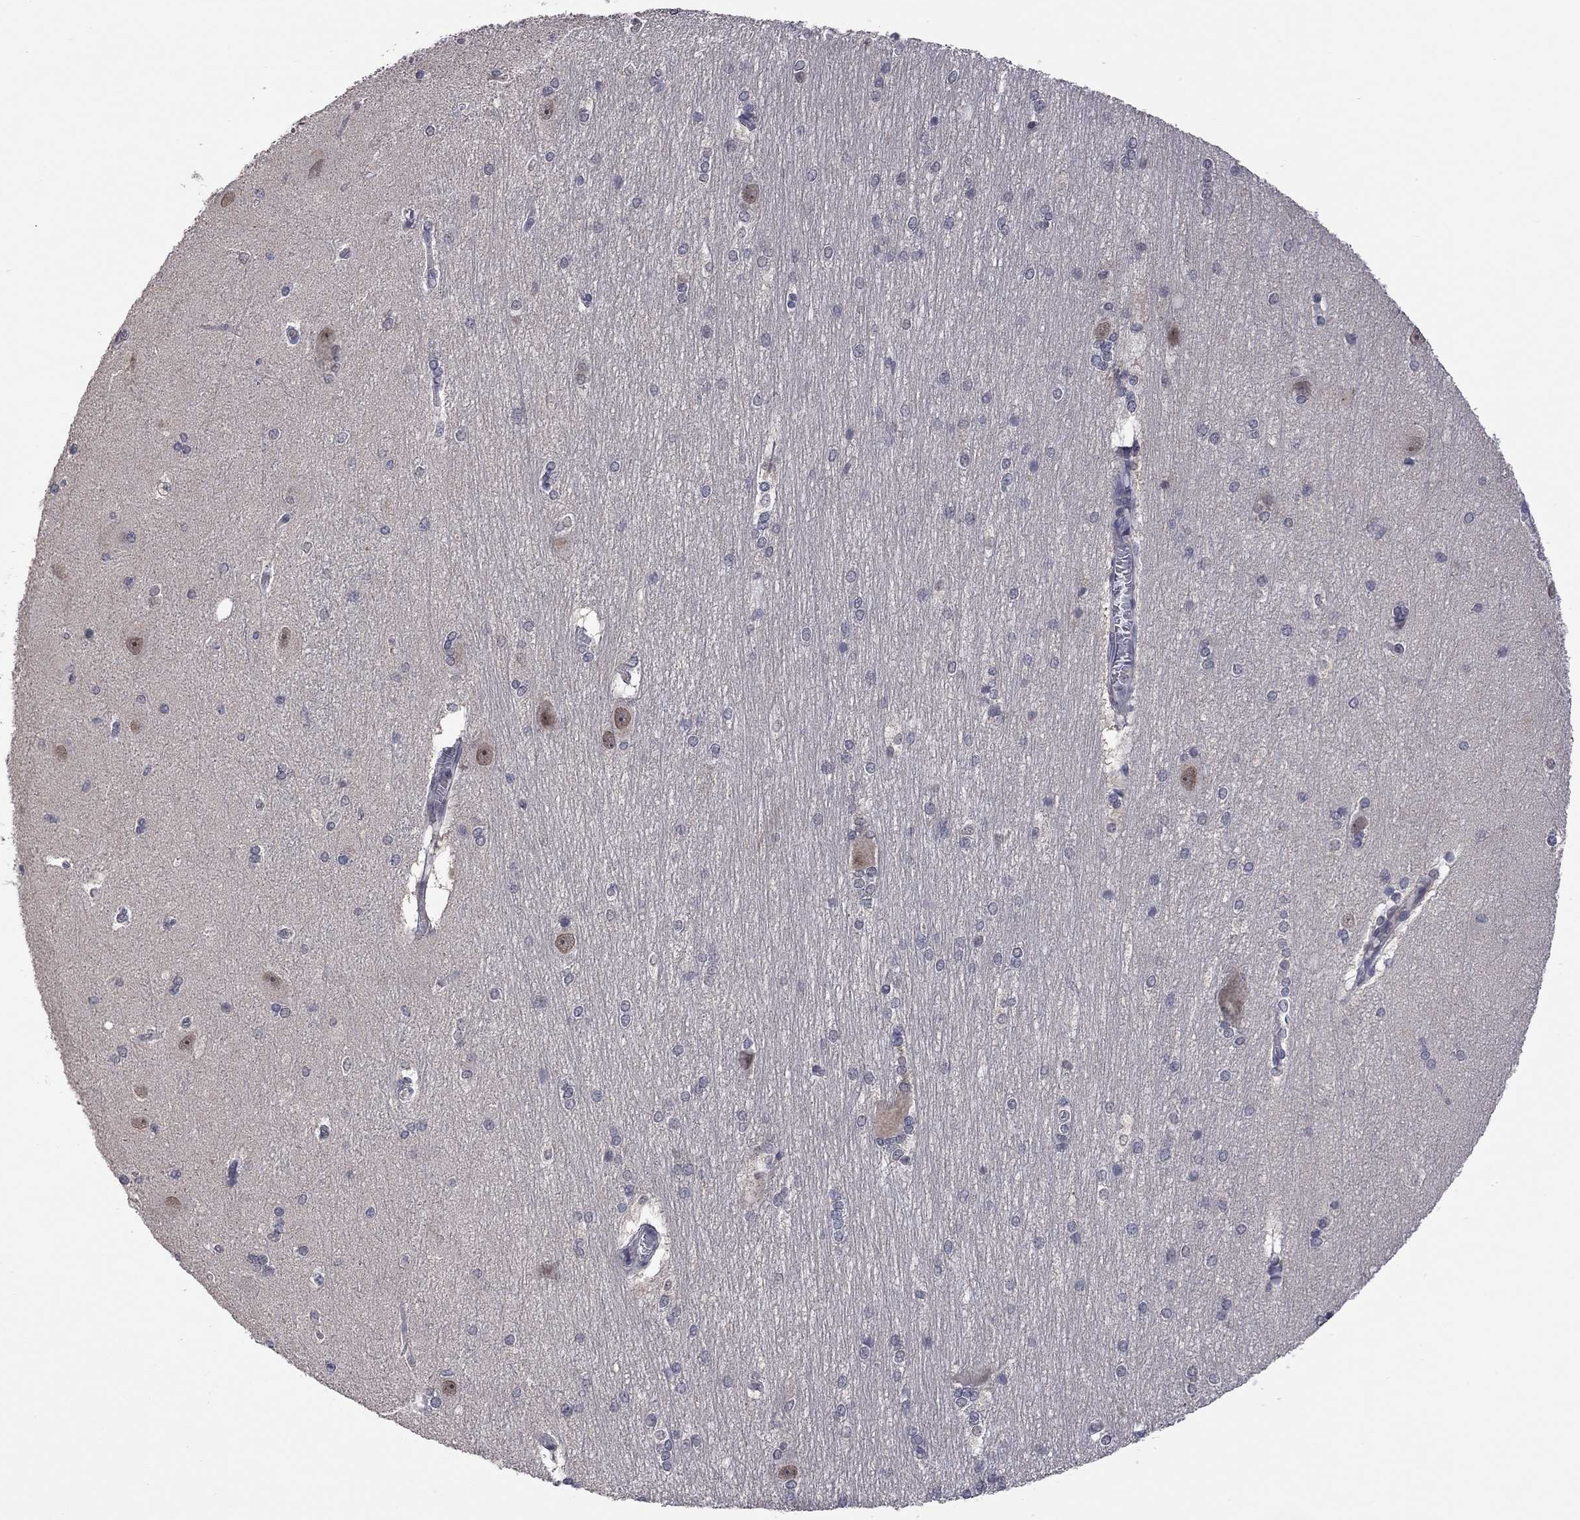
{"staining": {"intensity": "negative", "quantity": "none", "location": "none"}, "tissue": "hippocampus", "cell_type": "Glial cells", "image_type": "normal", "snomed": [{"axis": "morphology", "description": "Normal tissue, NOS"}, {"axis": "topography", "description": "Cerebral cortex"}, {"axis": "topography", "description": "Hippocampus"}], "caption": "Immunohistochemistry micrograph of normal hippocampus: human hippocampus stained with DAB (3,3'-diaminobenzidine) demonstrates no significant protein staining in glial cells.", "gene": "FABP12", "patient": {"sex": "female", "age": 19}}